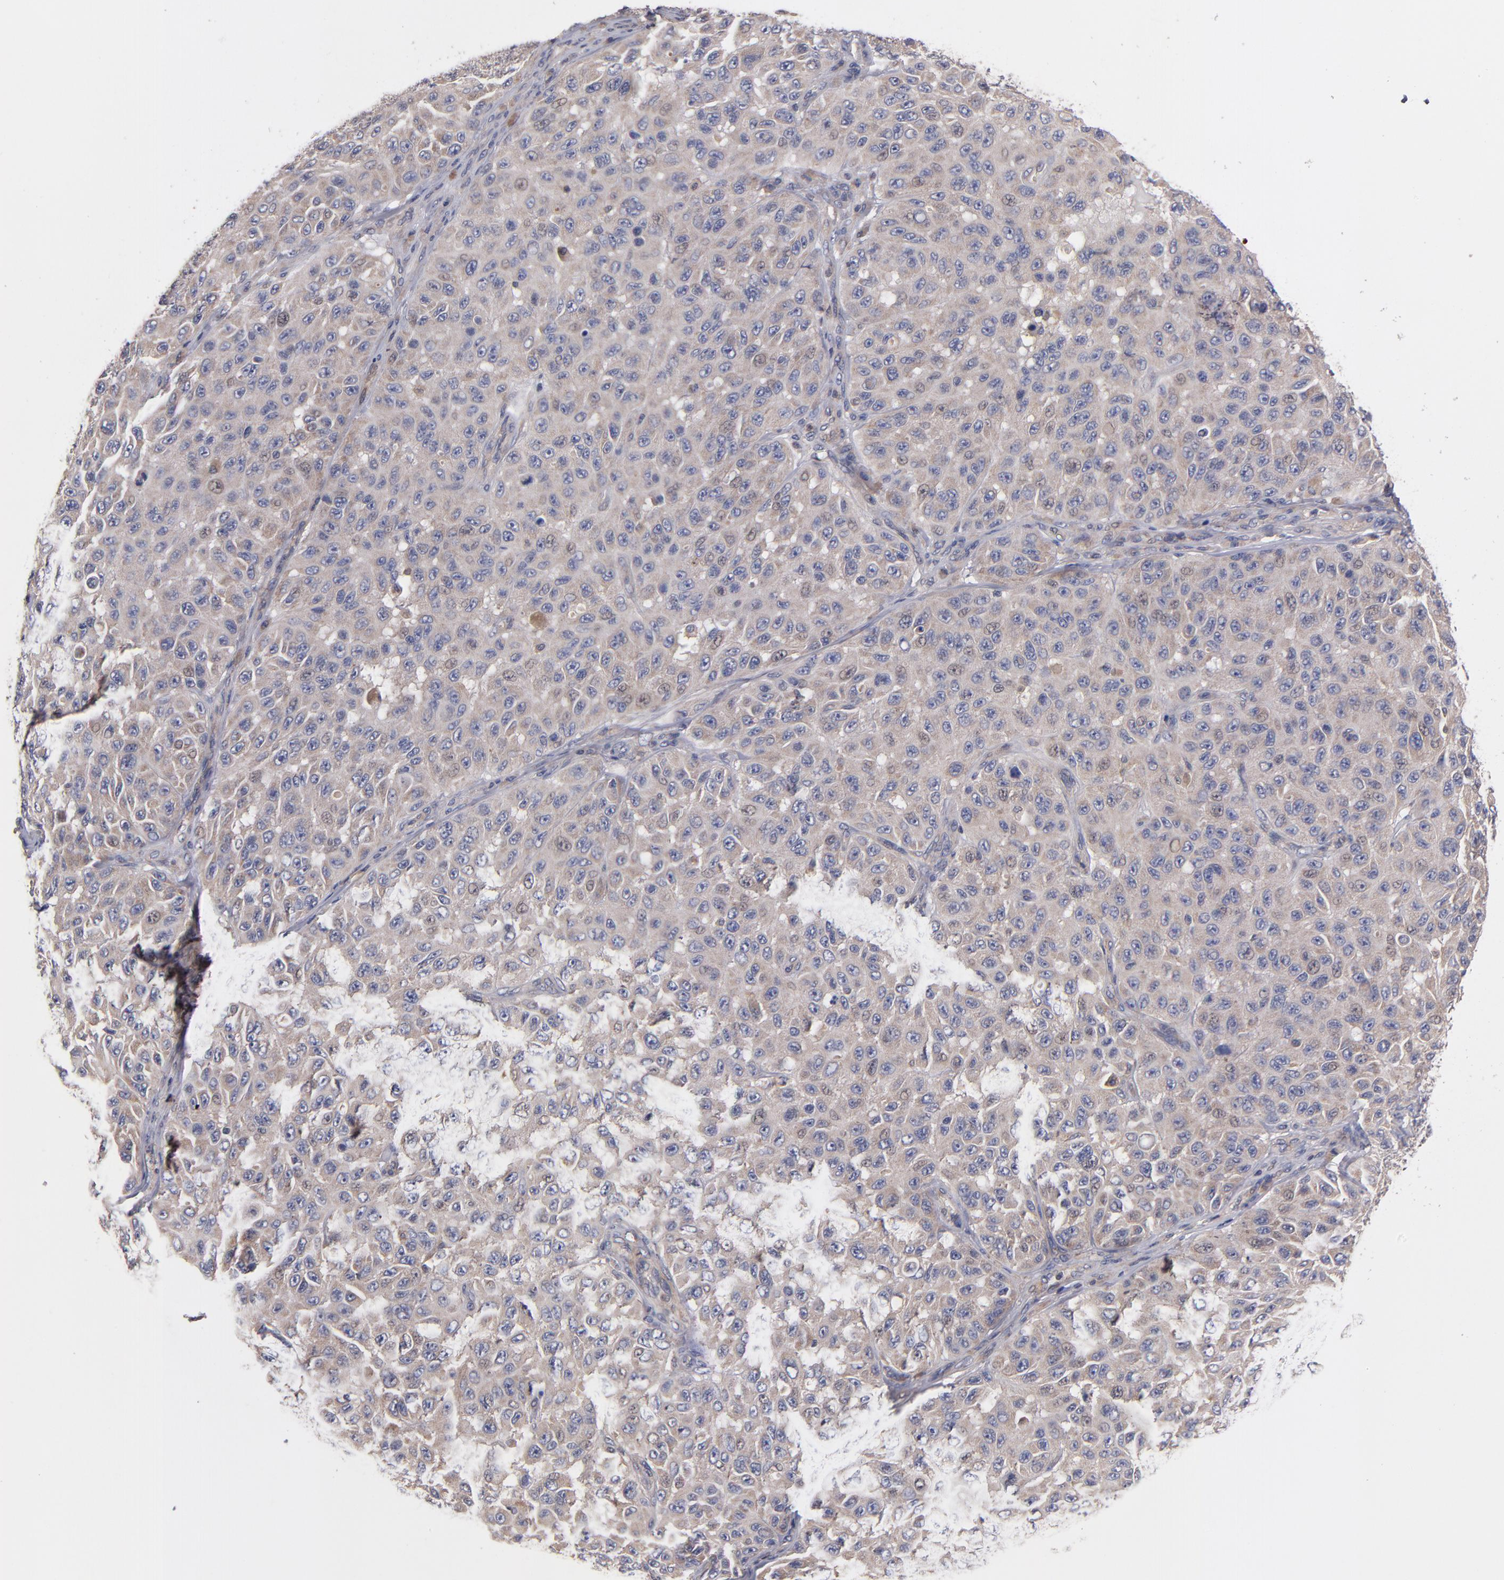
{"staining": {"intensity": "weak", "quantity": ">75%", "location": "cytoplasmic/membranous"}, "tissue": "melanoma", "cell_type": "Tumor cells", "image_type": "cancer", "snomed": [{"axis": "morphology", "description": "Malignant melanoma, NOS"}, {"axis": "topography", "description": "Skin"}], "caption": "The photomicrograph demonstrates a brown stain indicating the presence of a protein in the cytoplasmic/membranous of tumor cells in melanoma.", "gene": "DACT1", "patient": {"sex": "male", "age": 30}}